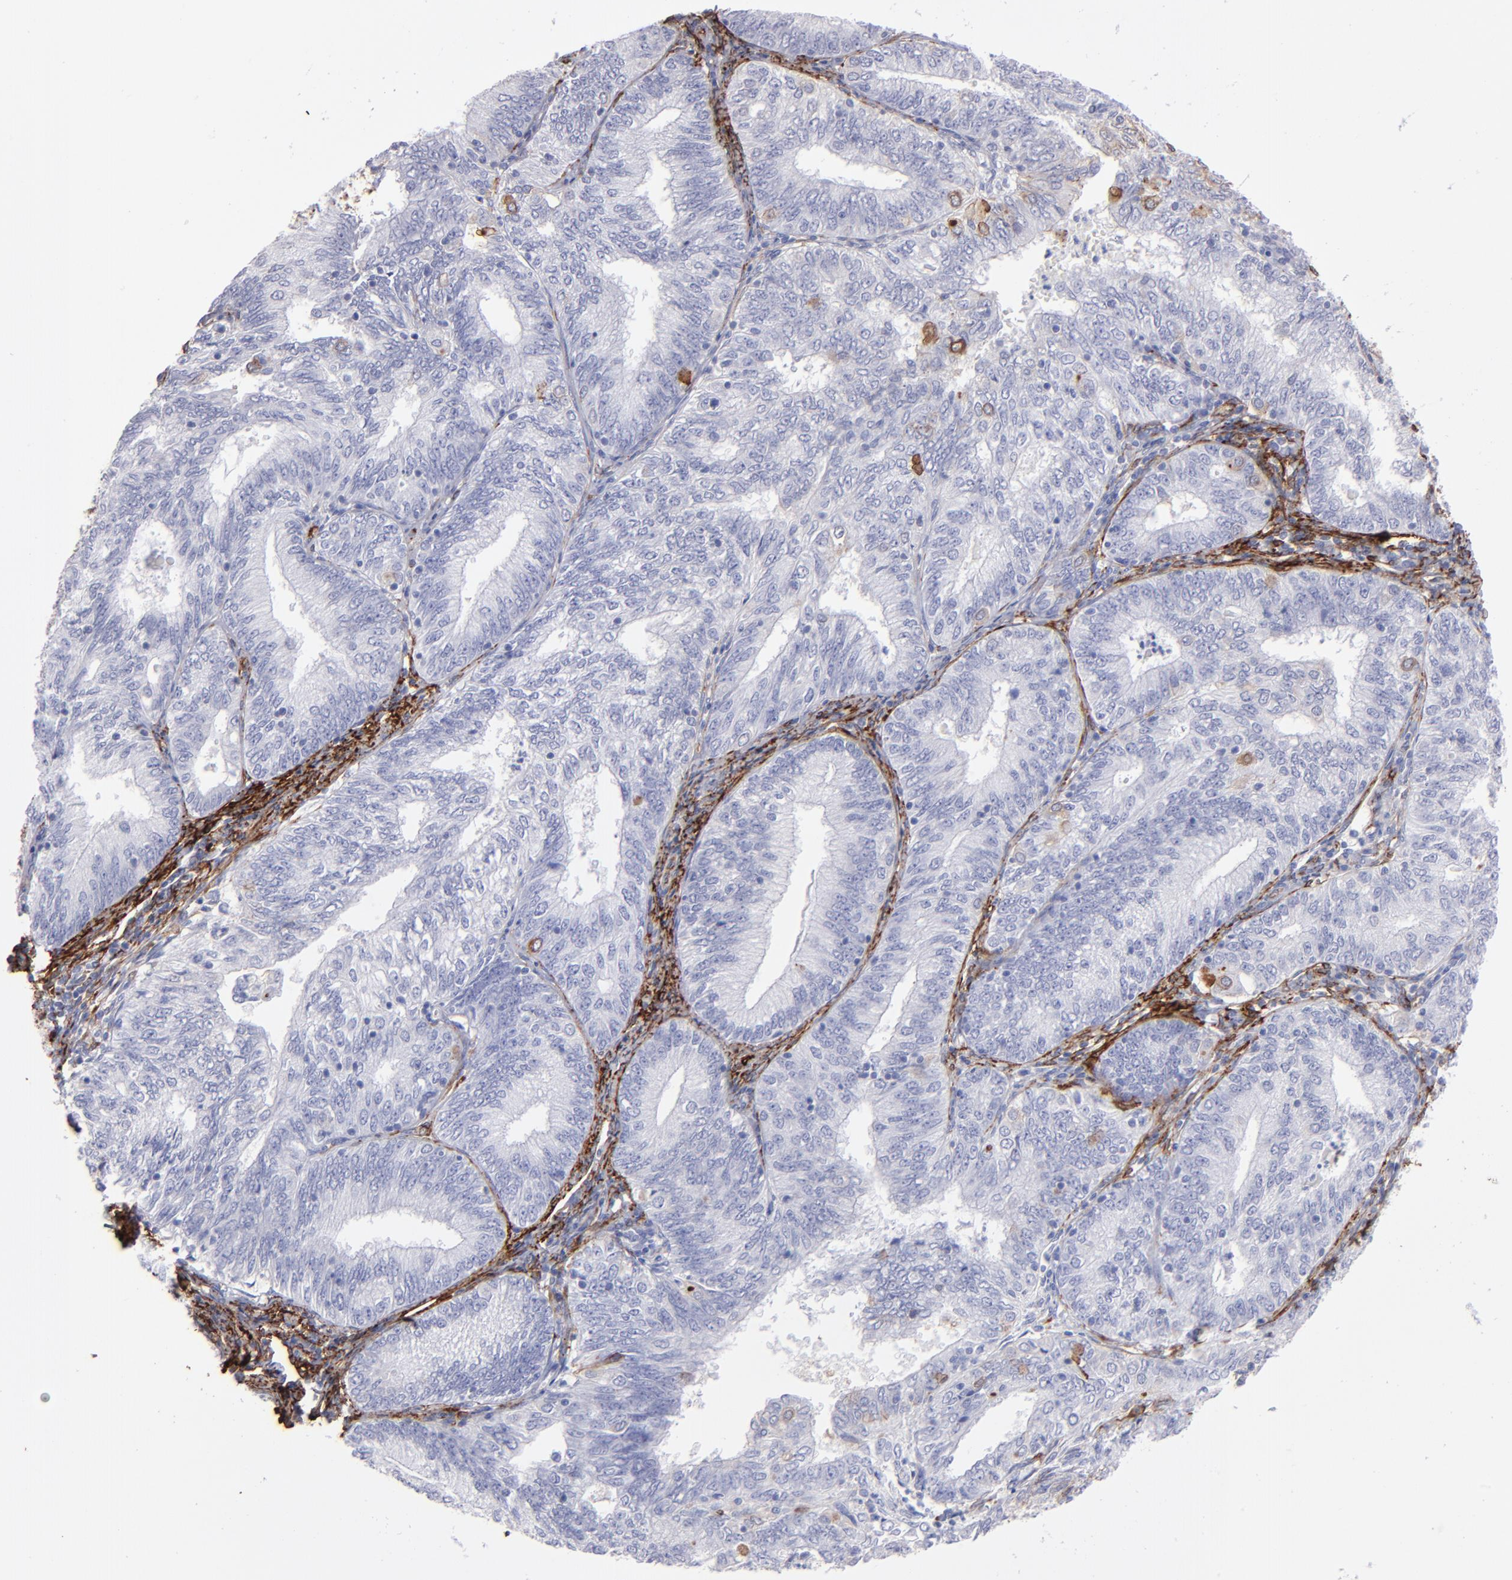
{"staining": {"intensity": "negative", "quantity": "none", "location": "none"}, "tissue": "endometrial cancer", "cell_type": "Tumor cells", "image_type": "cancer", "snomed": [{"axis": "morphology", "description": "Adenocarcinoma, NOS"}, {"axis": "topography", "description": "Endometrium"}], "caption": "This is a image of immunohistochemistry staining of endometrial adenocarcinoma, which shows no positivity in tumor cells.", "gene": "AHNAK2", "patient": {"sex": "female", "age": 69}}